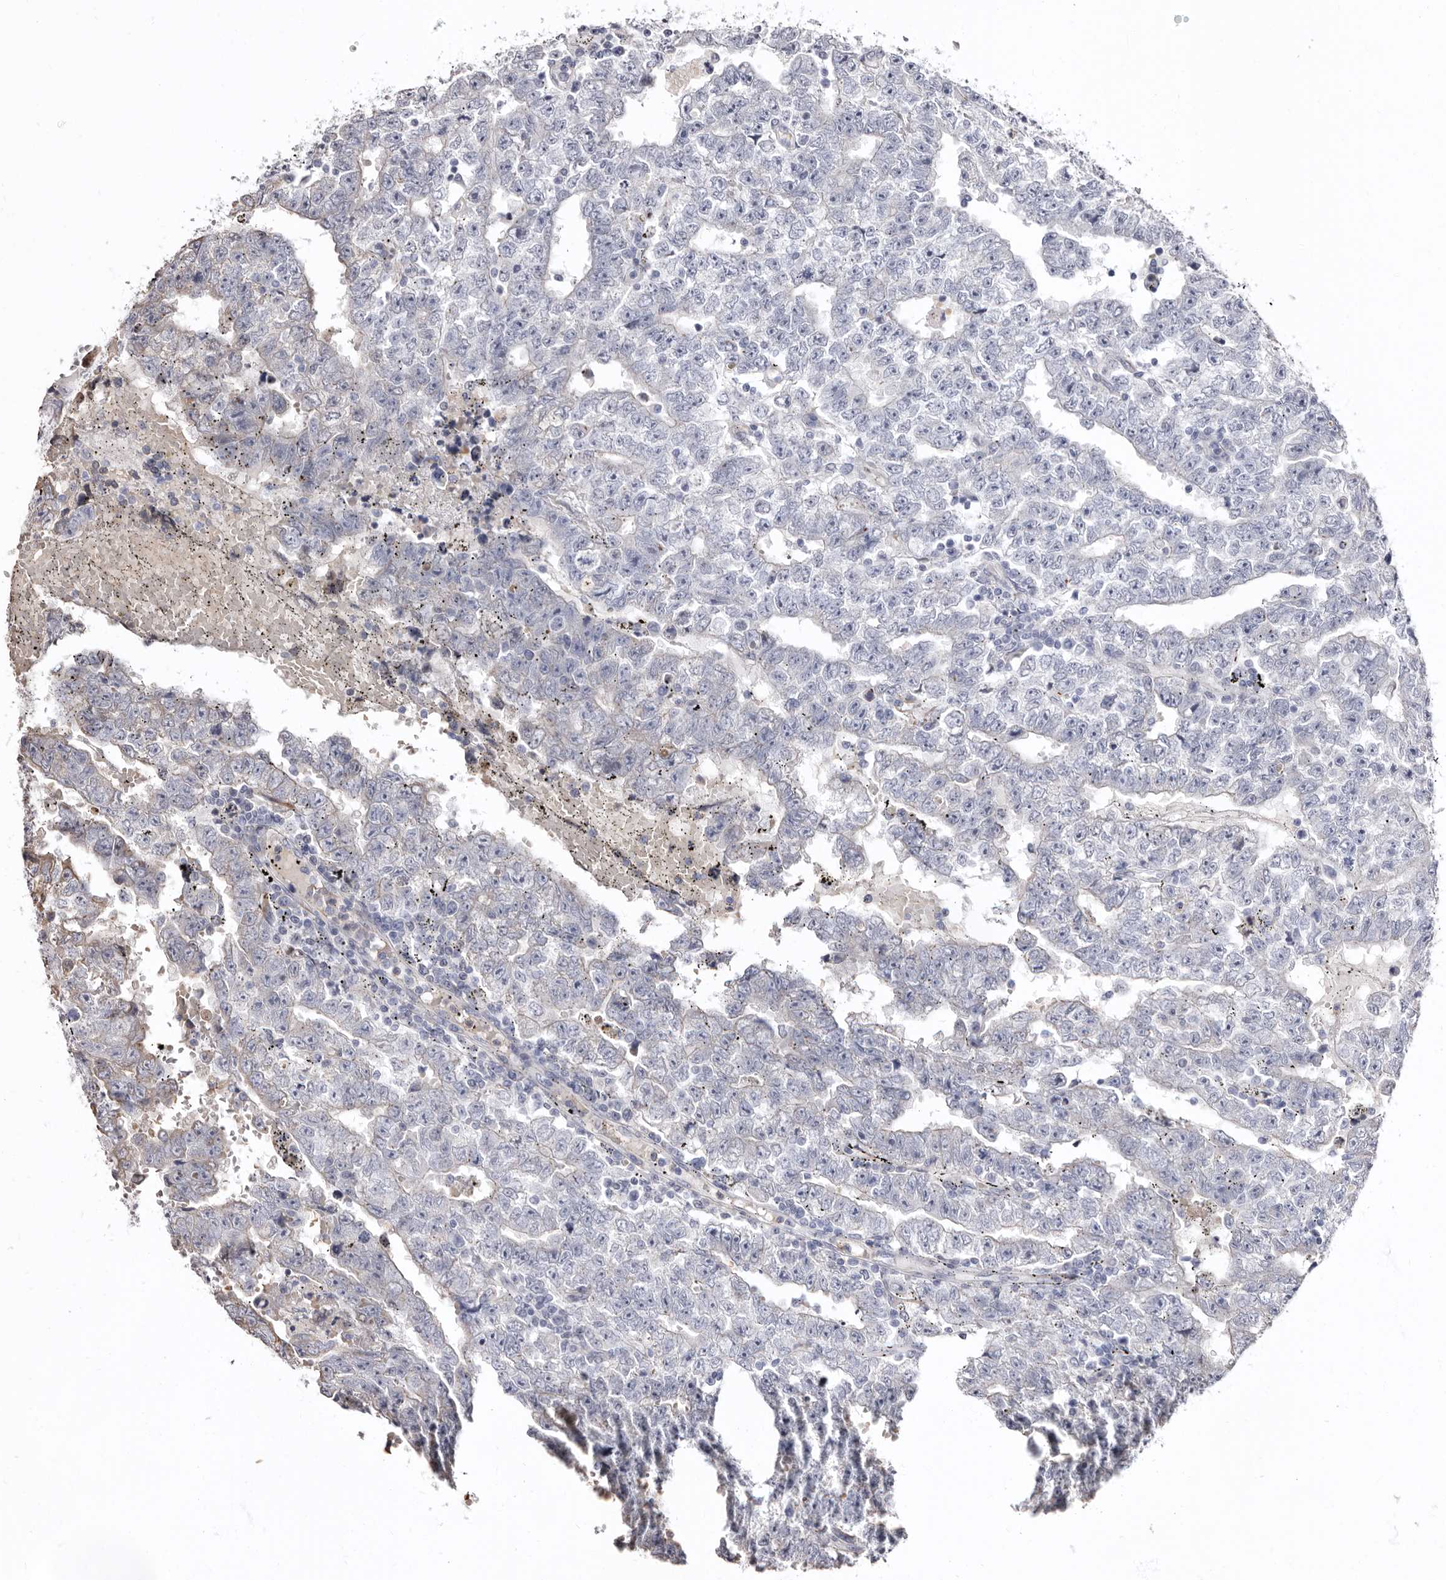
{"staining": {"intensity": "negative", "quantity": "none", "location": "none"}, "tissue": "testis cancer", "cell_type": "Tumor cells", "image_type": "cancer", "snomed": [{"axis": "morphology", "description": "Carcinoma, Embryonal, NOS"}, {"axis": "topography", "description": "Testis"}], "caption": "Tumor cells are negative for brown protein staining in testis cancer (embryonal carcinoma).", "gene": "AIDA", "patient": {"sex": "male", "age": 25}}